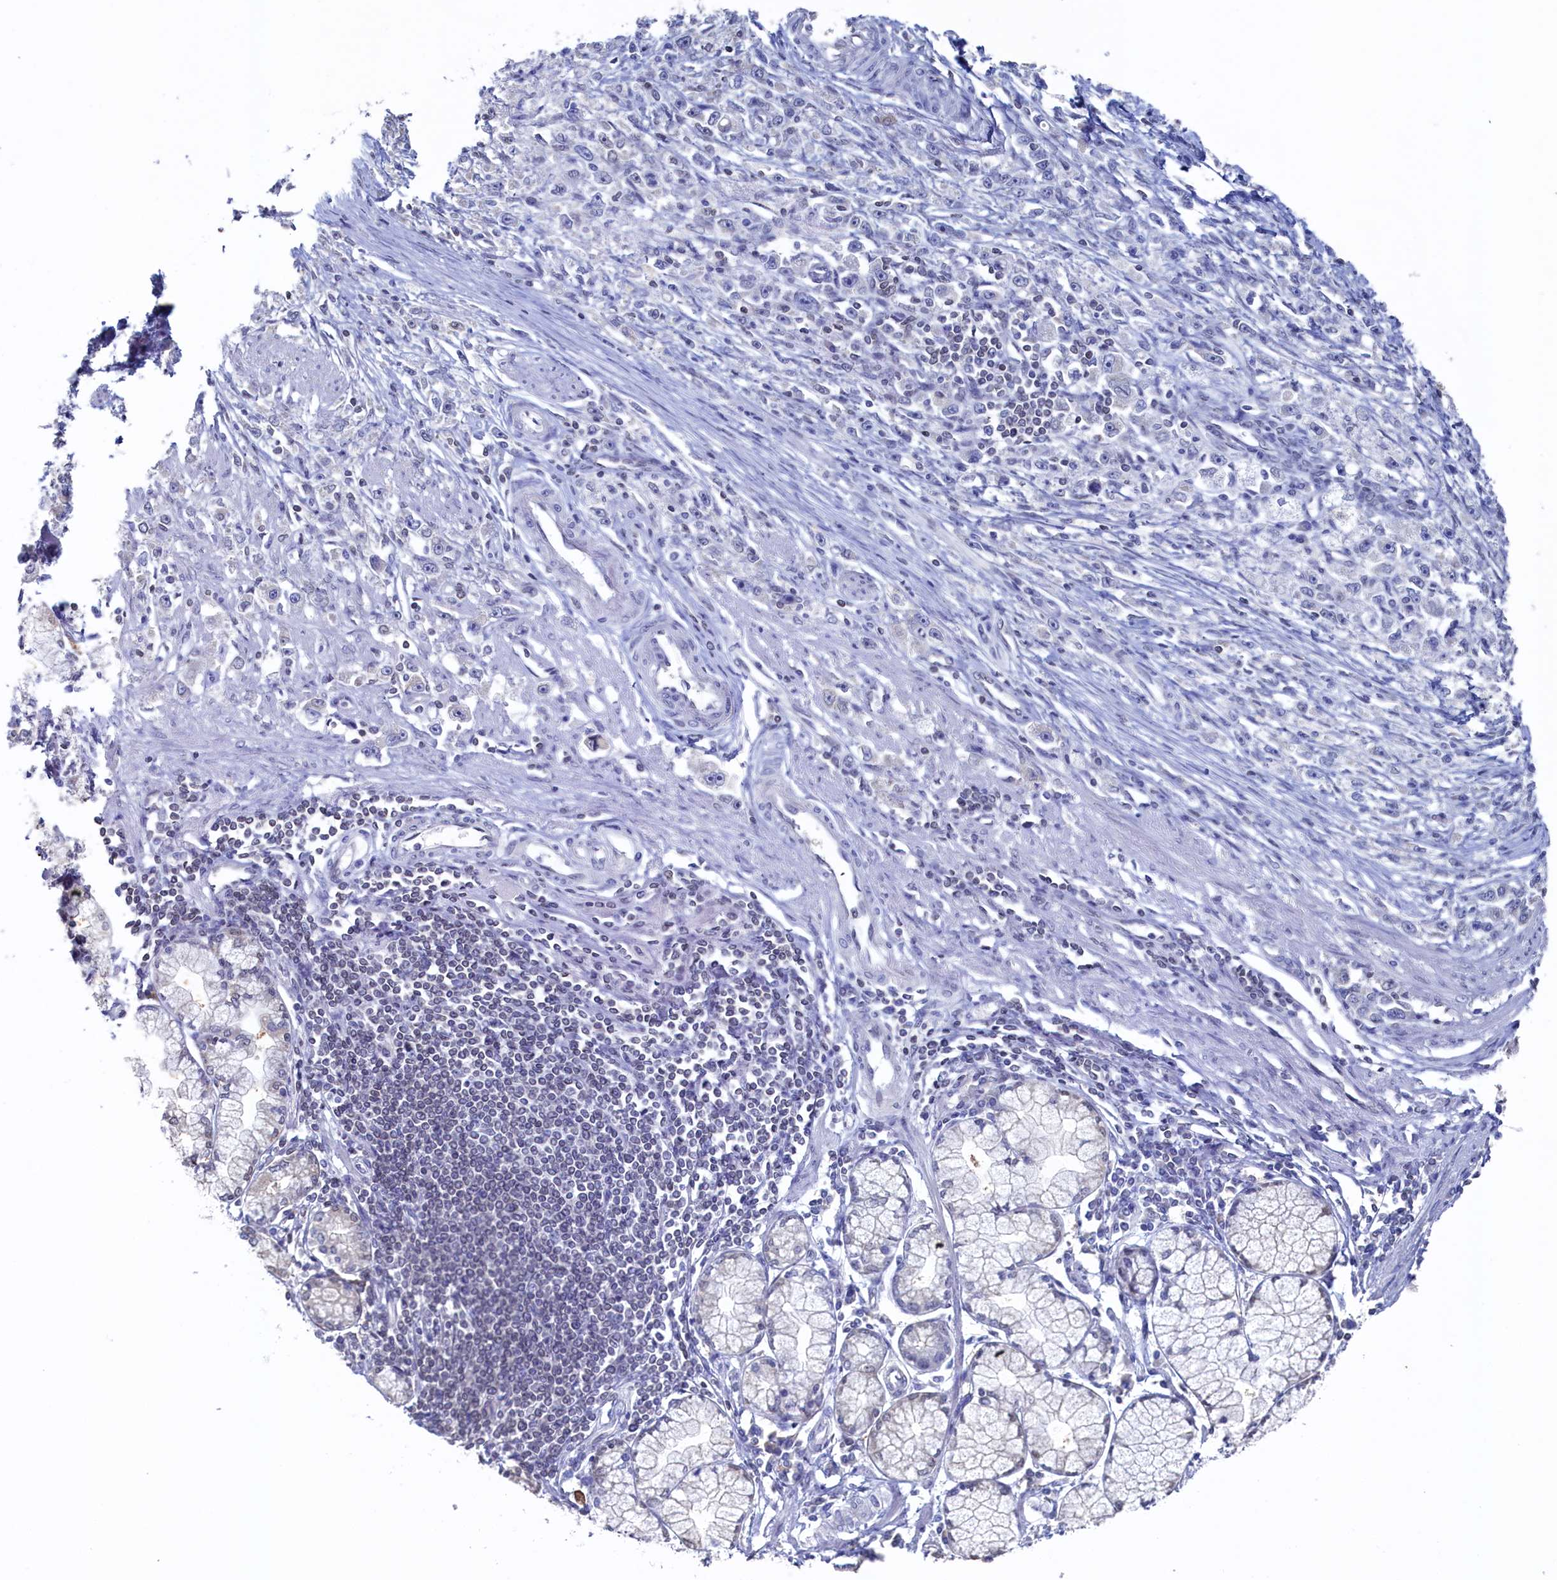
{"staining": {"intensity": "negative", "quantity": "none", "location": "none"}, "tissue": "stomach cancer", "cell_type": "Tumor cells", "image_type": "cancer", "snomed": [{"axis": "morphology", "description": "Adenocarcinoma, NOS"}, {"axis": "topography", "description": "Stomach"}], "caption": "Immunohistochemical staining of adenocarcinoma (stomach) reveals no significant positivity in tumor cells. Nuclei are stained in blue.", "gene": "C11orf54", "patient": {"sex": "female", "age": 59}}